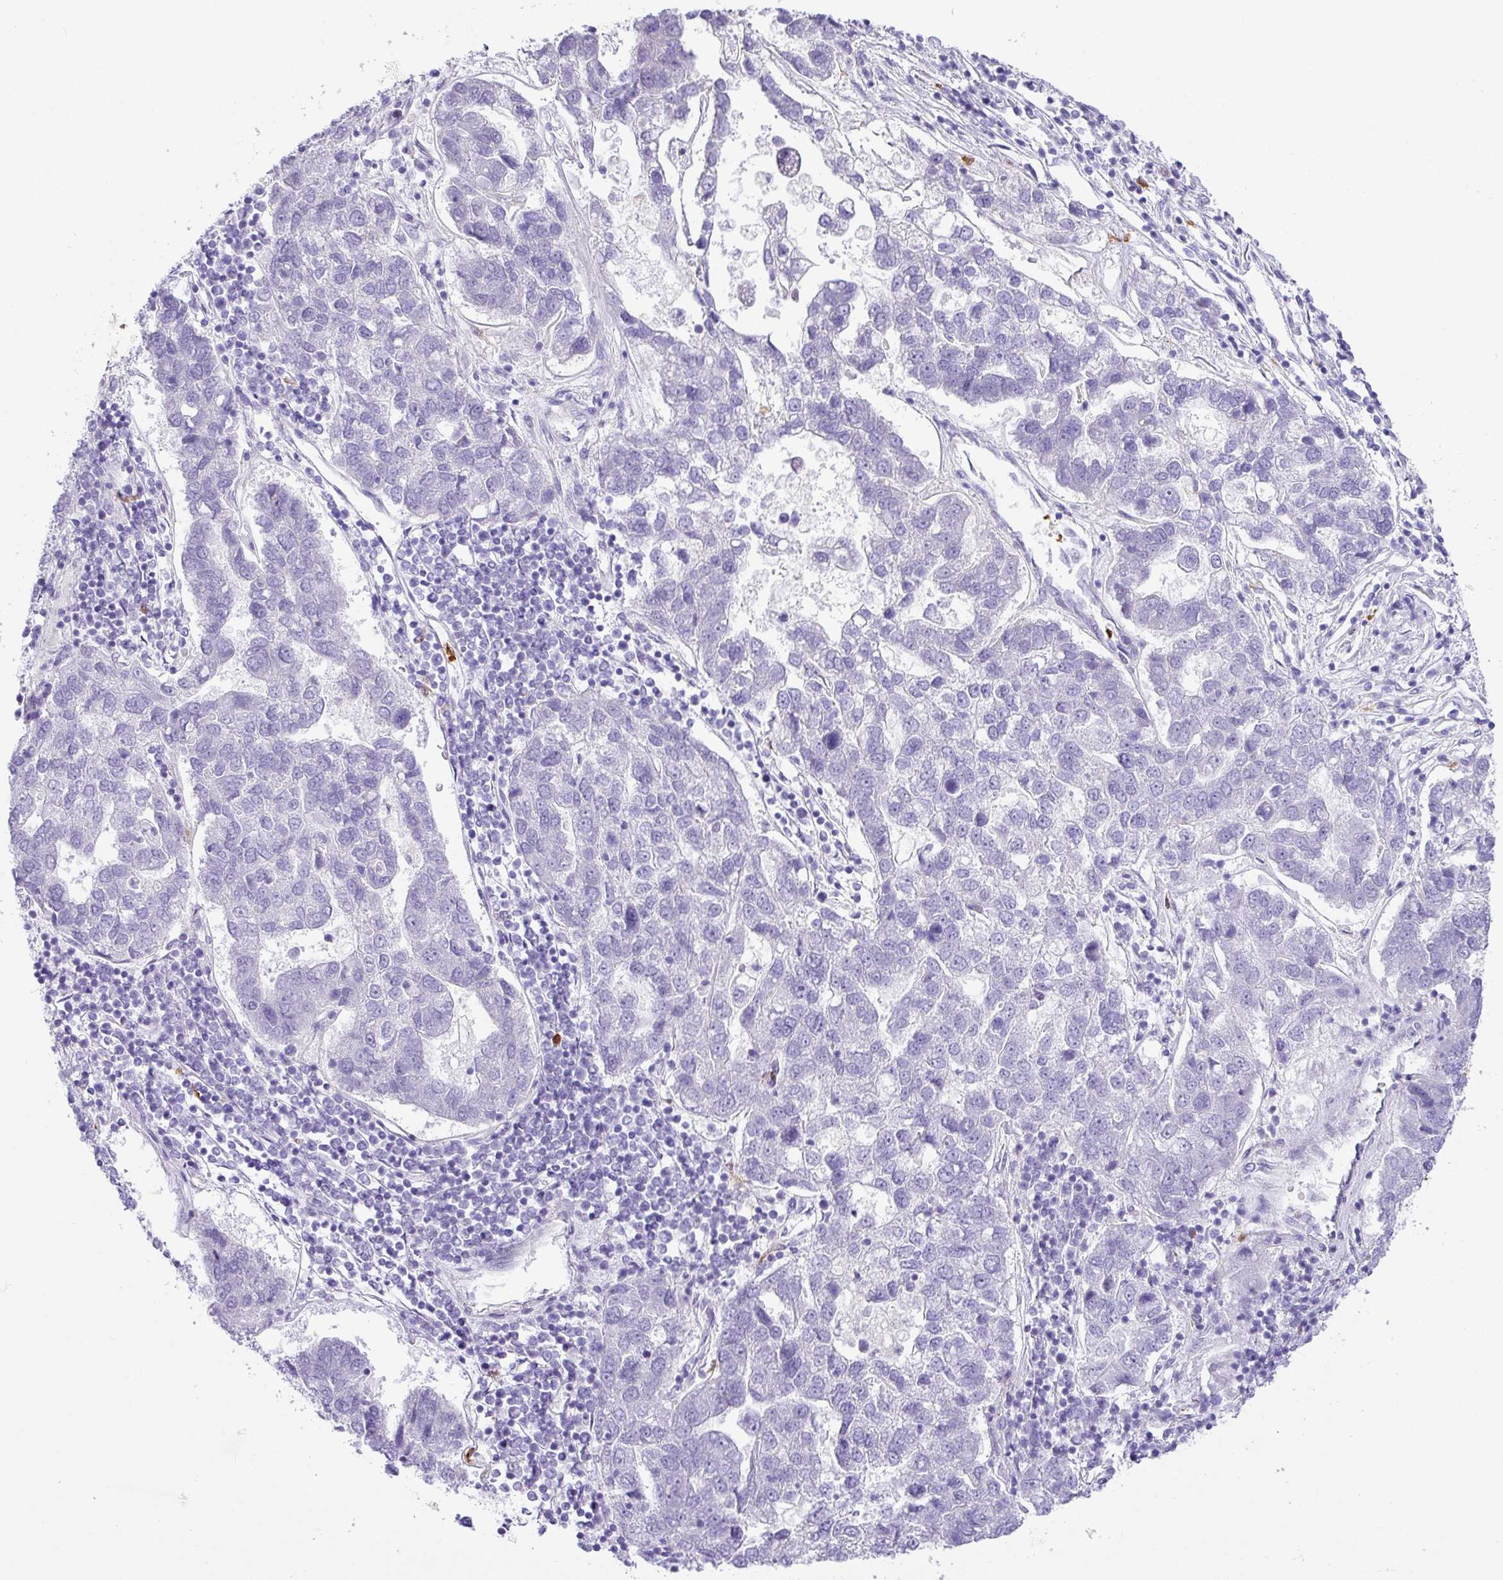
{"staining": {"intensity": "negative", "quantity": "none", "location": "none"}, "tissue": "pancreatic cancer", "cell_type": "Tumor cells", "image_type": "cancer", "snomed": [{"axis": "morphology", "description": "Adenocarcinoma, NOS"}, {"axis": "topography", "description": "Pancreas"}], "caption": "This is an IHC micrograph of human pancreatic cancer. There is no expression in tumor cells.", "gene": "SH2D3C", "patient": {"sex": "female", "age": 61}}